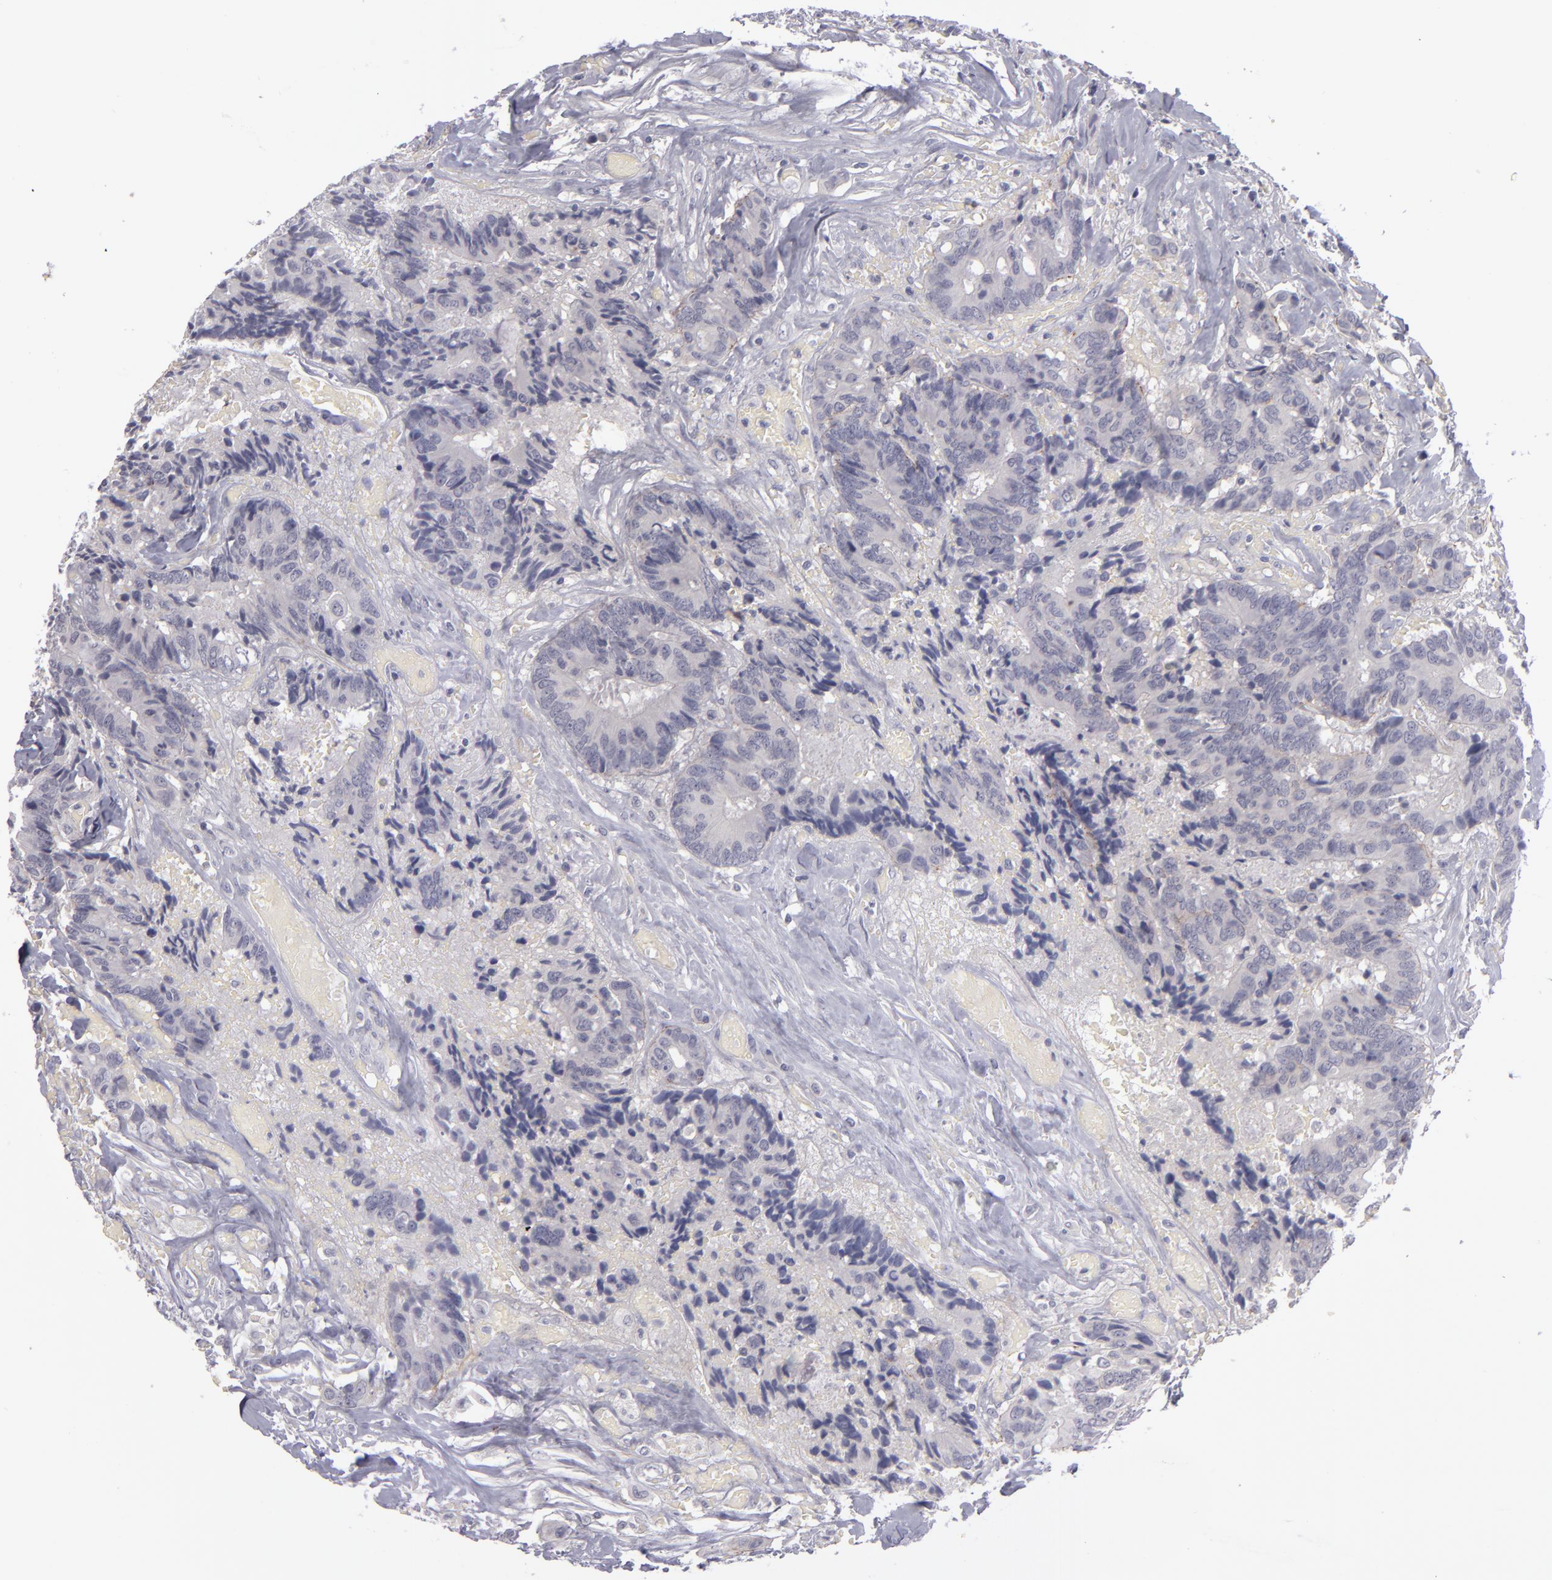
{"staining": {"intensity": "negative", "quantity": "none", "location": "none"}, "tissue": "colorectal cancer", "cell_type": "Tumor cells", "image_type": "cancer", "snomed": [{"axis": "morphology", "description": "Adenocarcinoma, NOS"}, {"axis": "topography", "description": "Rectum"}], "caption": "The image demonstrates no significant expression in tumor cells of colorectal cancer.", "gene": "ITGB4", "patient": {"sex": "male", "age": 55}}